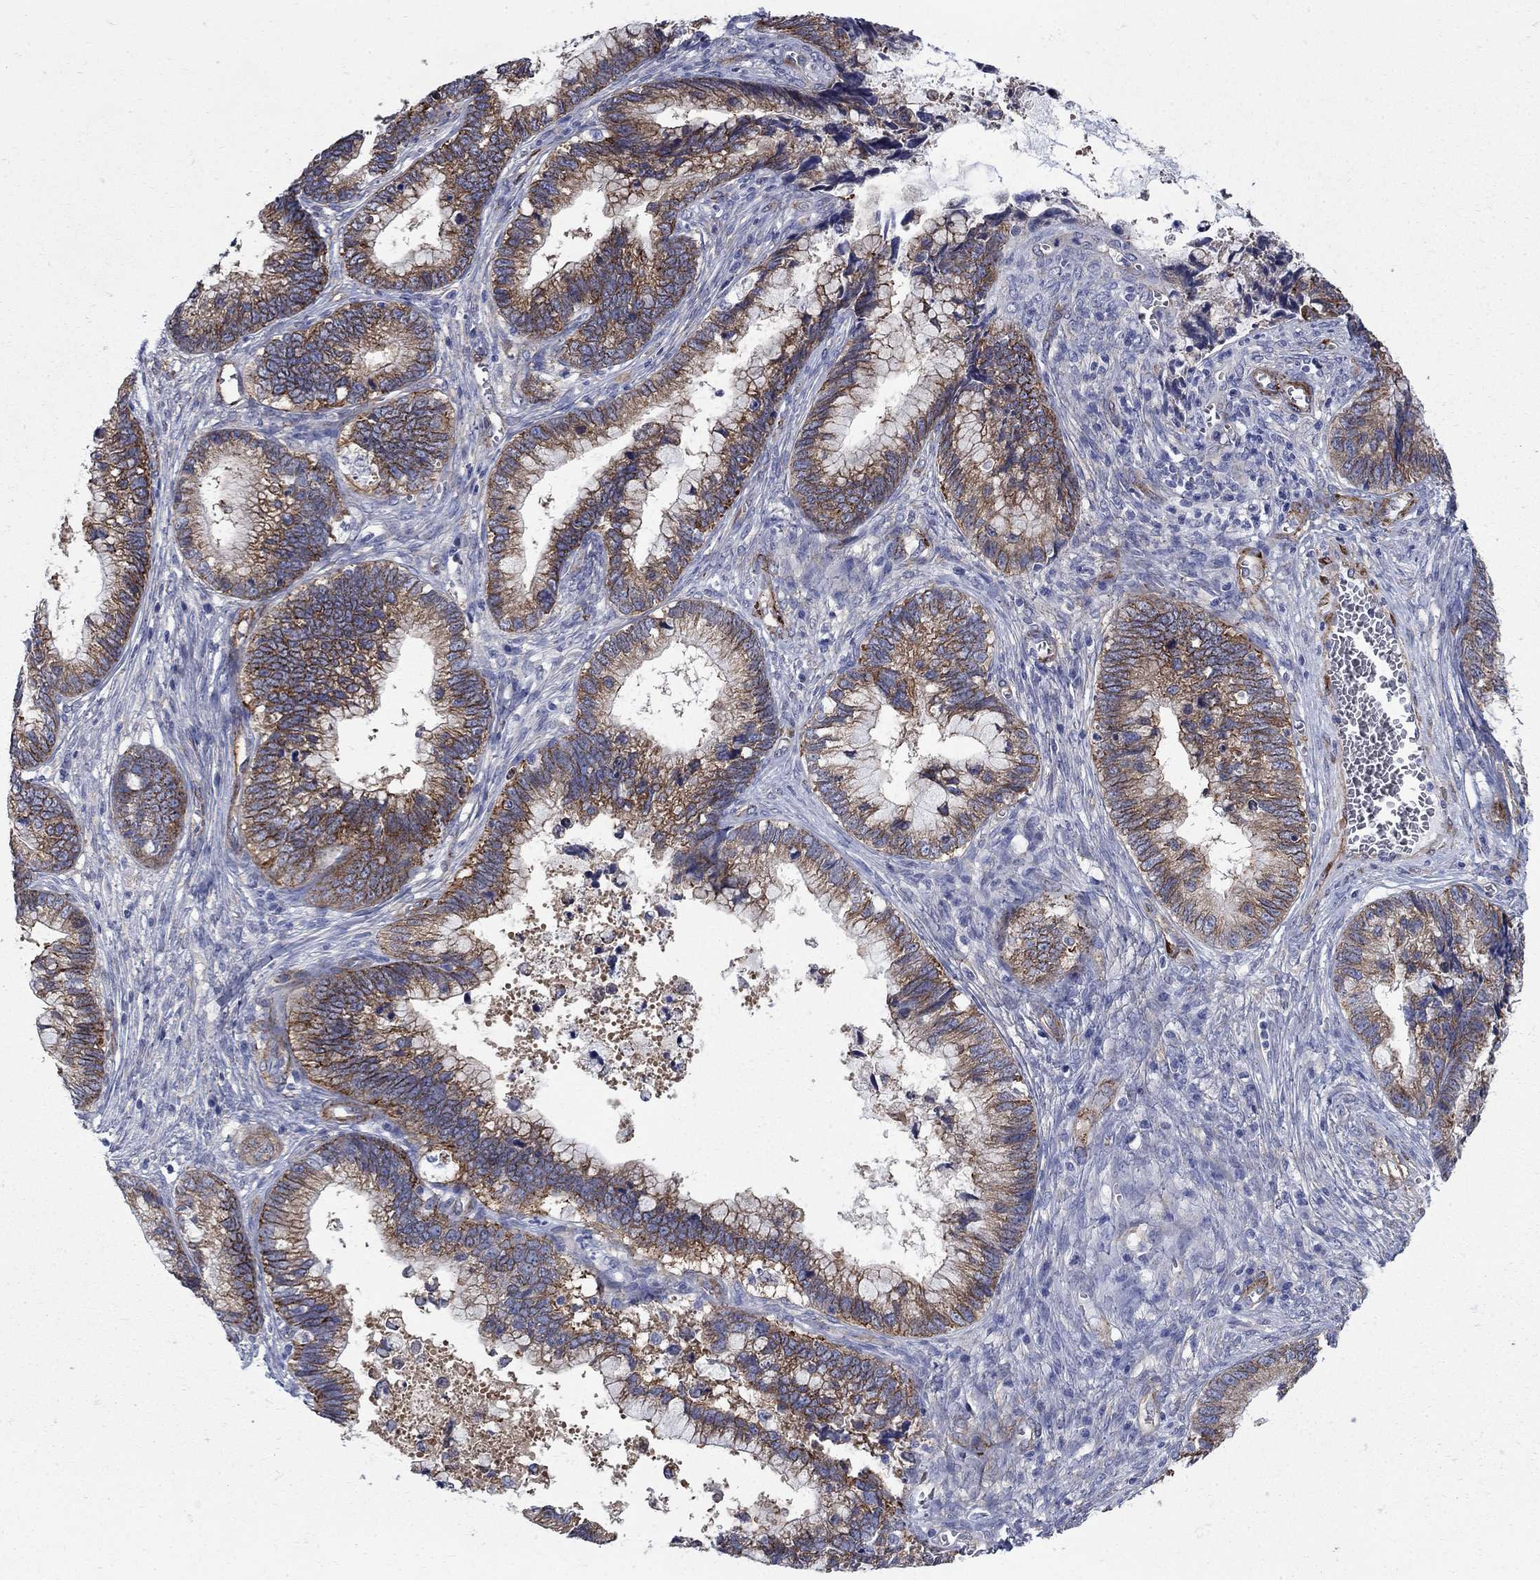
{"staining": {"intensity": "strong", "quantity": ">75%", "location": "cytoplasmic/membranous"}, "tissue": "cervical cancer", "cell_type": "Tumor cells", "image_type": "cancer", "snomed": [{"axis": "morphology", "description": "Adenocarcinoma, NOS"}, {"axis": "topography", "description": "Cervix"}], "caption": "A brown stain shows strong cytoplasmic/membranous positivity of a protein in human cervical adenocarcinoma tumor cells.", "gene": "SEPTIN8", "patient": {"sex": "female", "age": 44}}